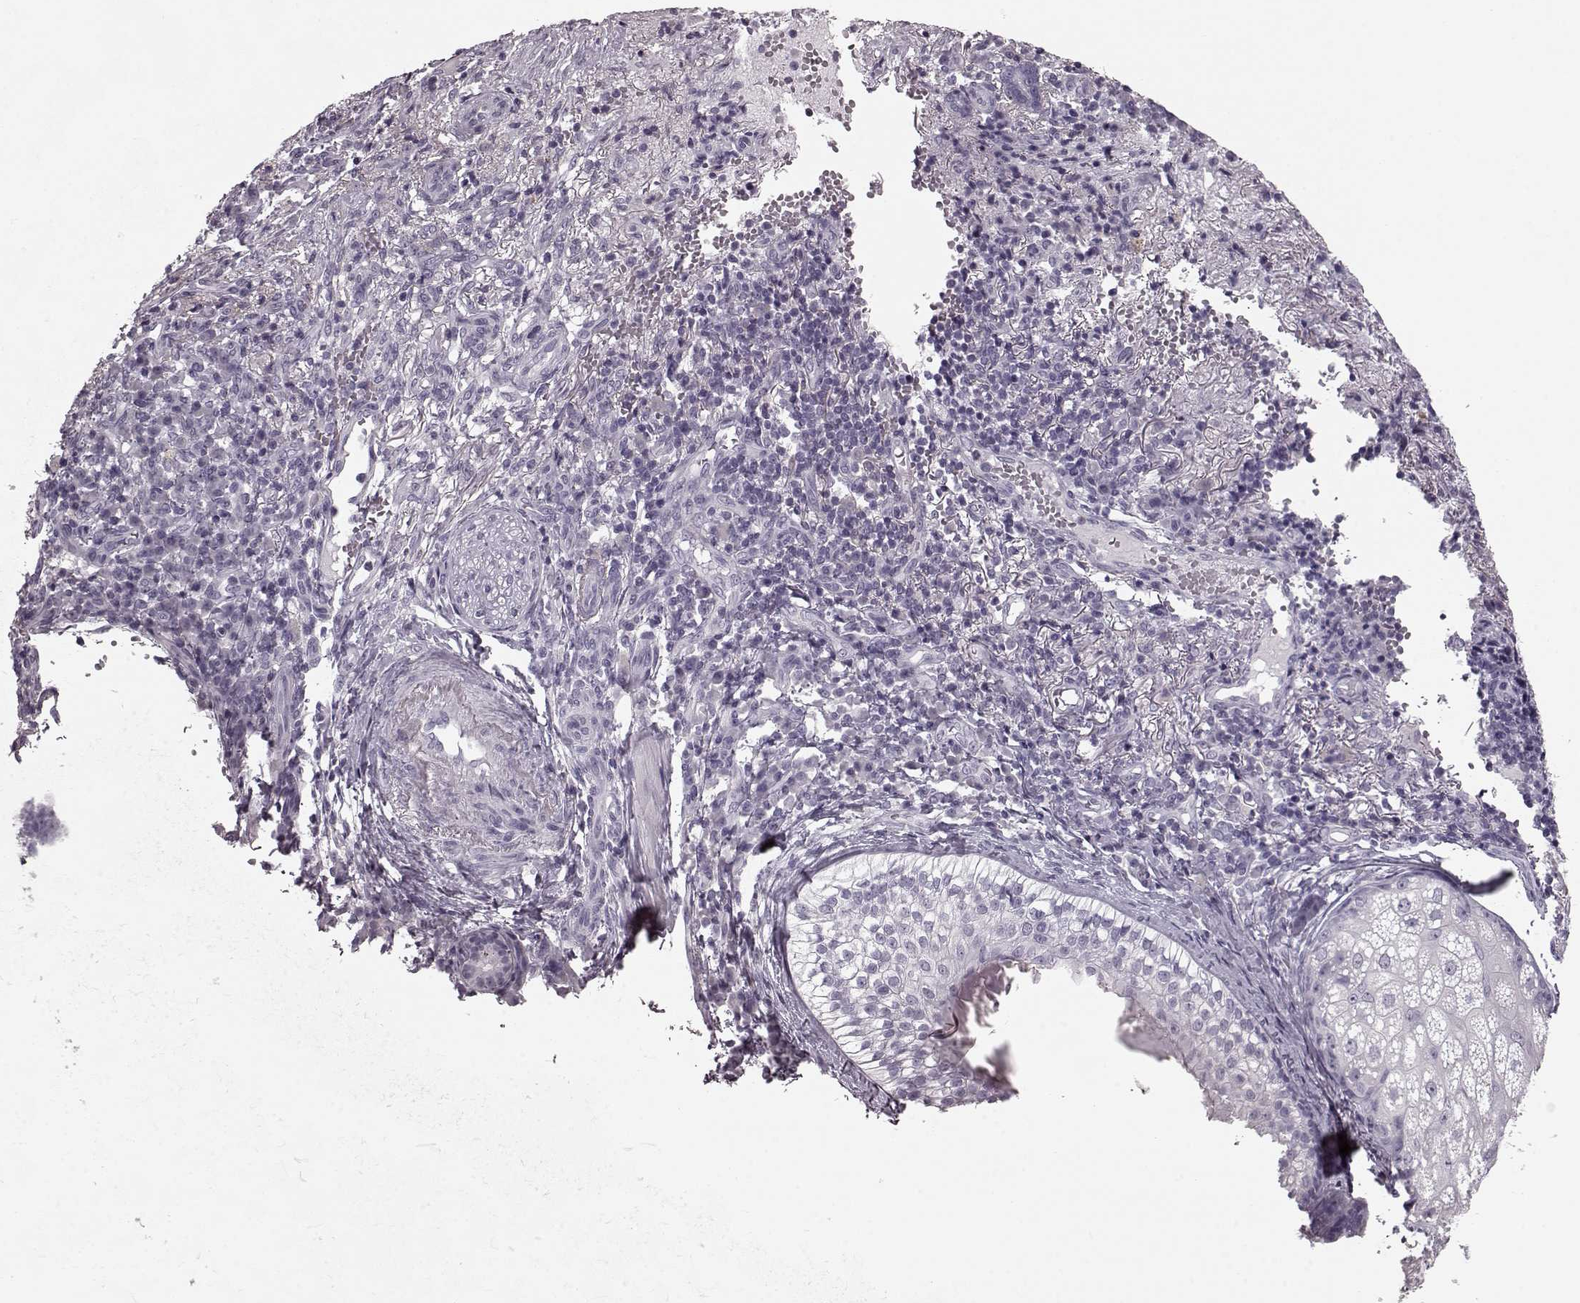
{"staining": {"intensity": "negative", "quantity": "none", "location": "none"}, "tissue": "skin cancer", "cell_type": "Tumor cells", "image_type": "cancer", "snomed": [{"axis": "morphology", "description": "Basal cell carcinoma"}, {"axis": "topography", "description": "Skin"}], "caption": "Basal cell carcinoma (skin) was stained to show a protein in brown. There is no significant positivity in tumor cells. (Immunohistochemistry, brightfield microscopy, high magnification).", "gene": "CST7", "patient": {"sex": "female", "age": 69}}